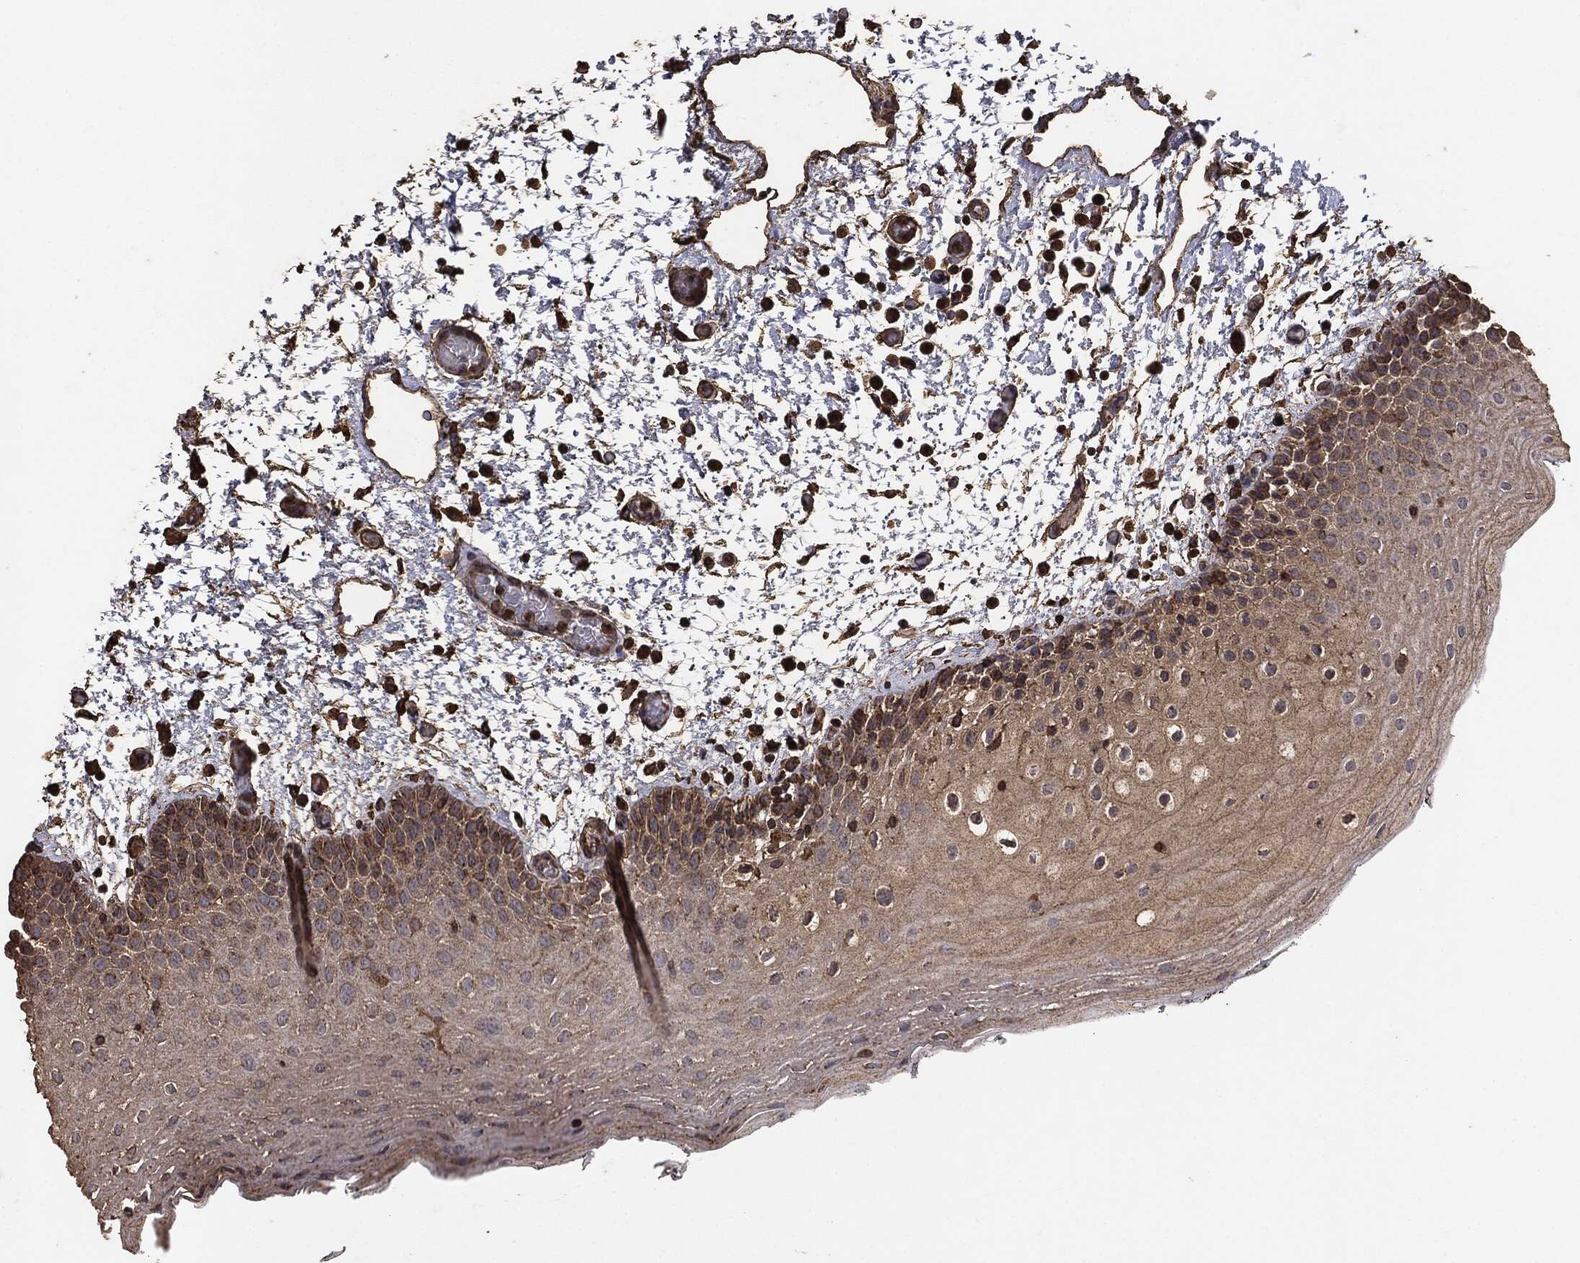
{"staining": {"intensity": "moderate", "quantity": "25%-75%", "location": "cytoplasmic/membranous"}, "tissue": "oral mucosa", "cell_type": "Squamous epithelial cells", "image_type": "normal", "snomed": [{"axis": "morphology", "description": "Normal tissue, NOS"}, {"axis": "morphology", "description": "Squamous cell carcinoma, NOS"}, {"axis": "topography", "description": "Oral tissue"}, {"axis": "topography", "description": "Tounge, NOS"}, {"axis": "topography", "description": "Head-Neck"}], "caption": "Moderate cytoplasmic/membranous positivity is identified in approximately 25%-75% of squamous epithelial cells in benign oral mucosa.", "gene": "MTOR", "patient": {"sex": "female", "age": 80}}